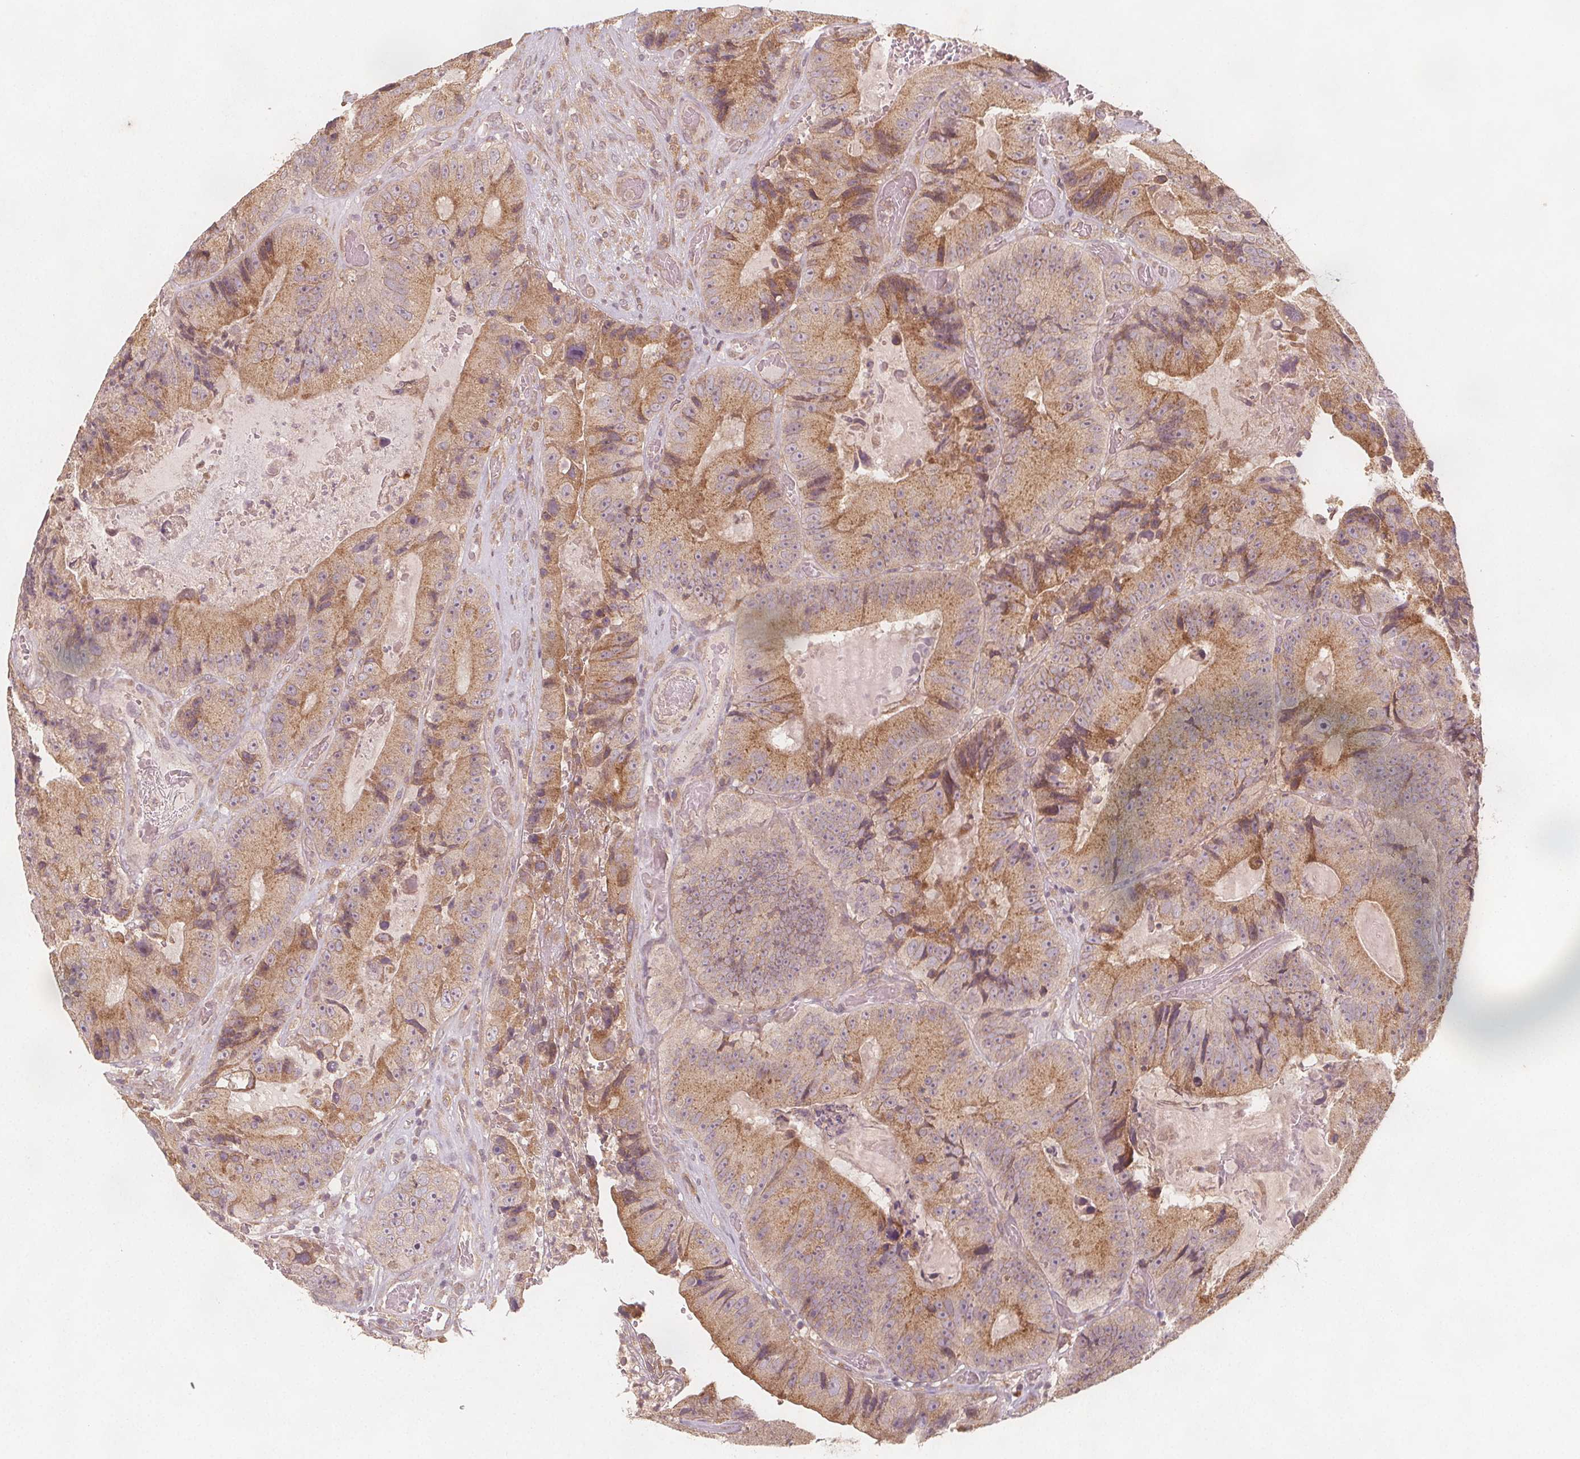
{"staining": {"intensity": "moderate", "quantity": "25%-75%", "location": "cytoplasmic/membranous"}, "tissue": "colorectal cancer", "cell_type": "Tumor cells", "image_type": "cancer", "snomed": [{"axis": "morphology", "description": "Adenocarcinoma, NOS"}, {"axis": "topography", "description": "Colon"}], "caption": "Colorectal adenocarcinoma stained for a protein (brown) exhibits moderate cytoplasmic/membranous positive expression in approximately 25%-75% of tumor cells.", "gene": "NCSTN", "patient": {"sex": "female", "age": 86}}